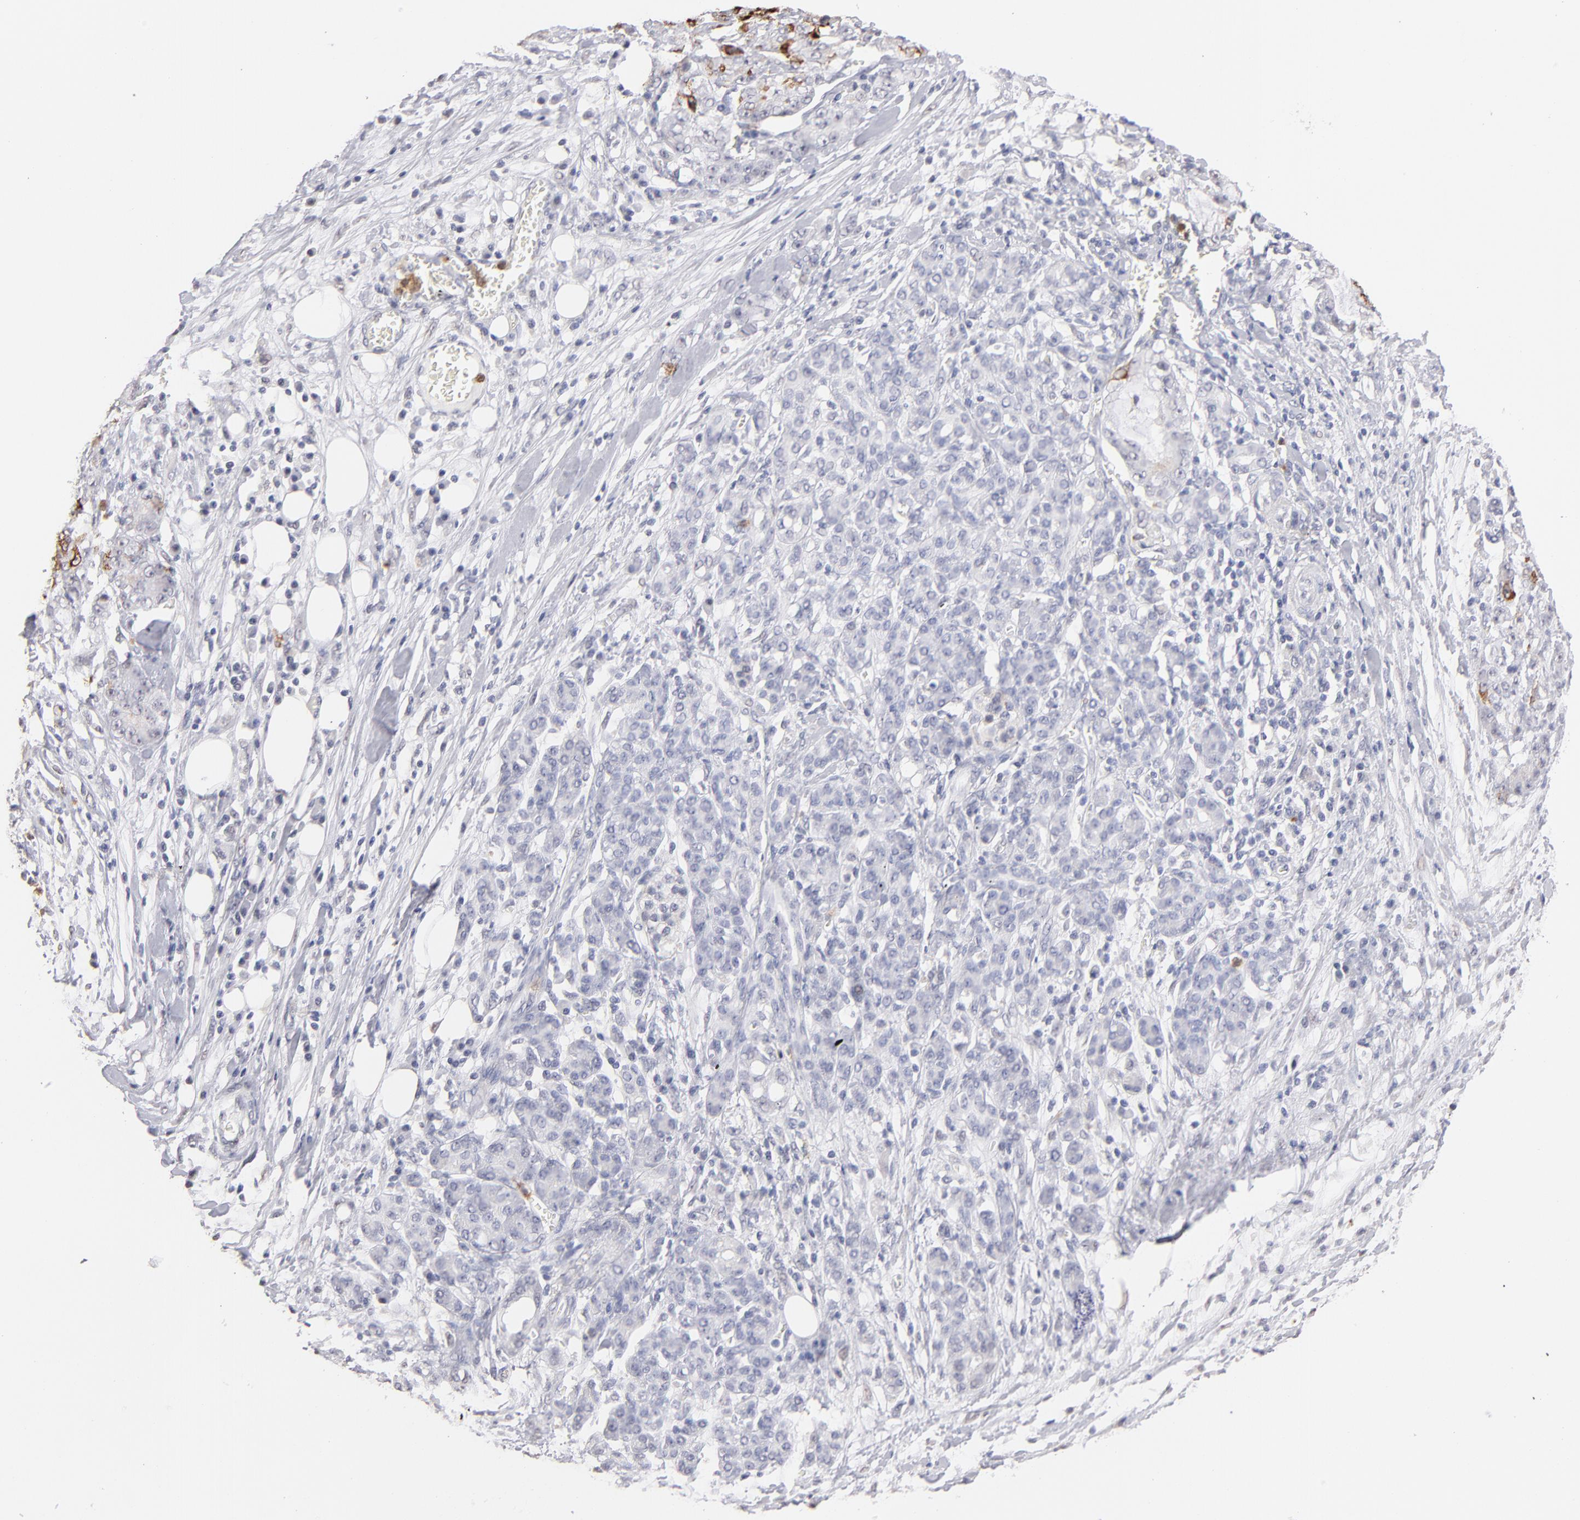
{"staining": {"intensity": "negative", "quantity": "none", "location": "none"}, "tissue": "pancreatic cancer", "cell_type": "Tumor cells", "image_type": "cancer", "snomed": [{"axis": "morphology", "description": "Adenocarcinoma, NOS"}, {"axis": "topography", "description": "Pancreas"}], "caption": "The histopathology image displays no significant expression in tumor cells of pancreatic cancer. (DAB (3,3'-diaminobenzidine) immunohistochemistry, high magnification).", "gene": "MGAM", "patient": {"sex": "female", "age": 73}}